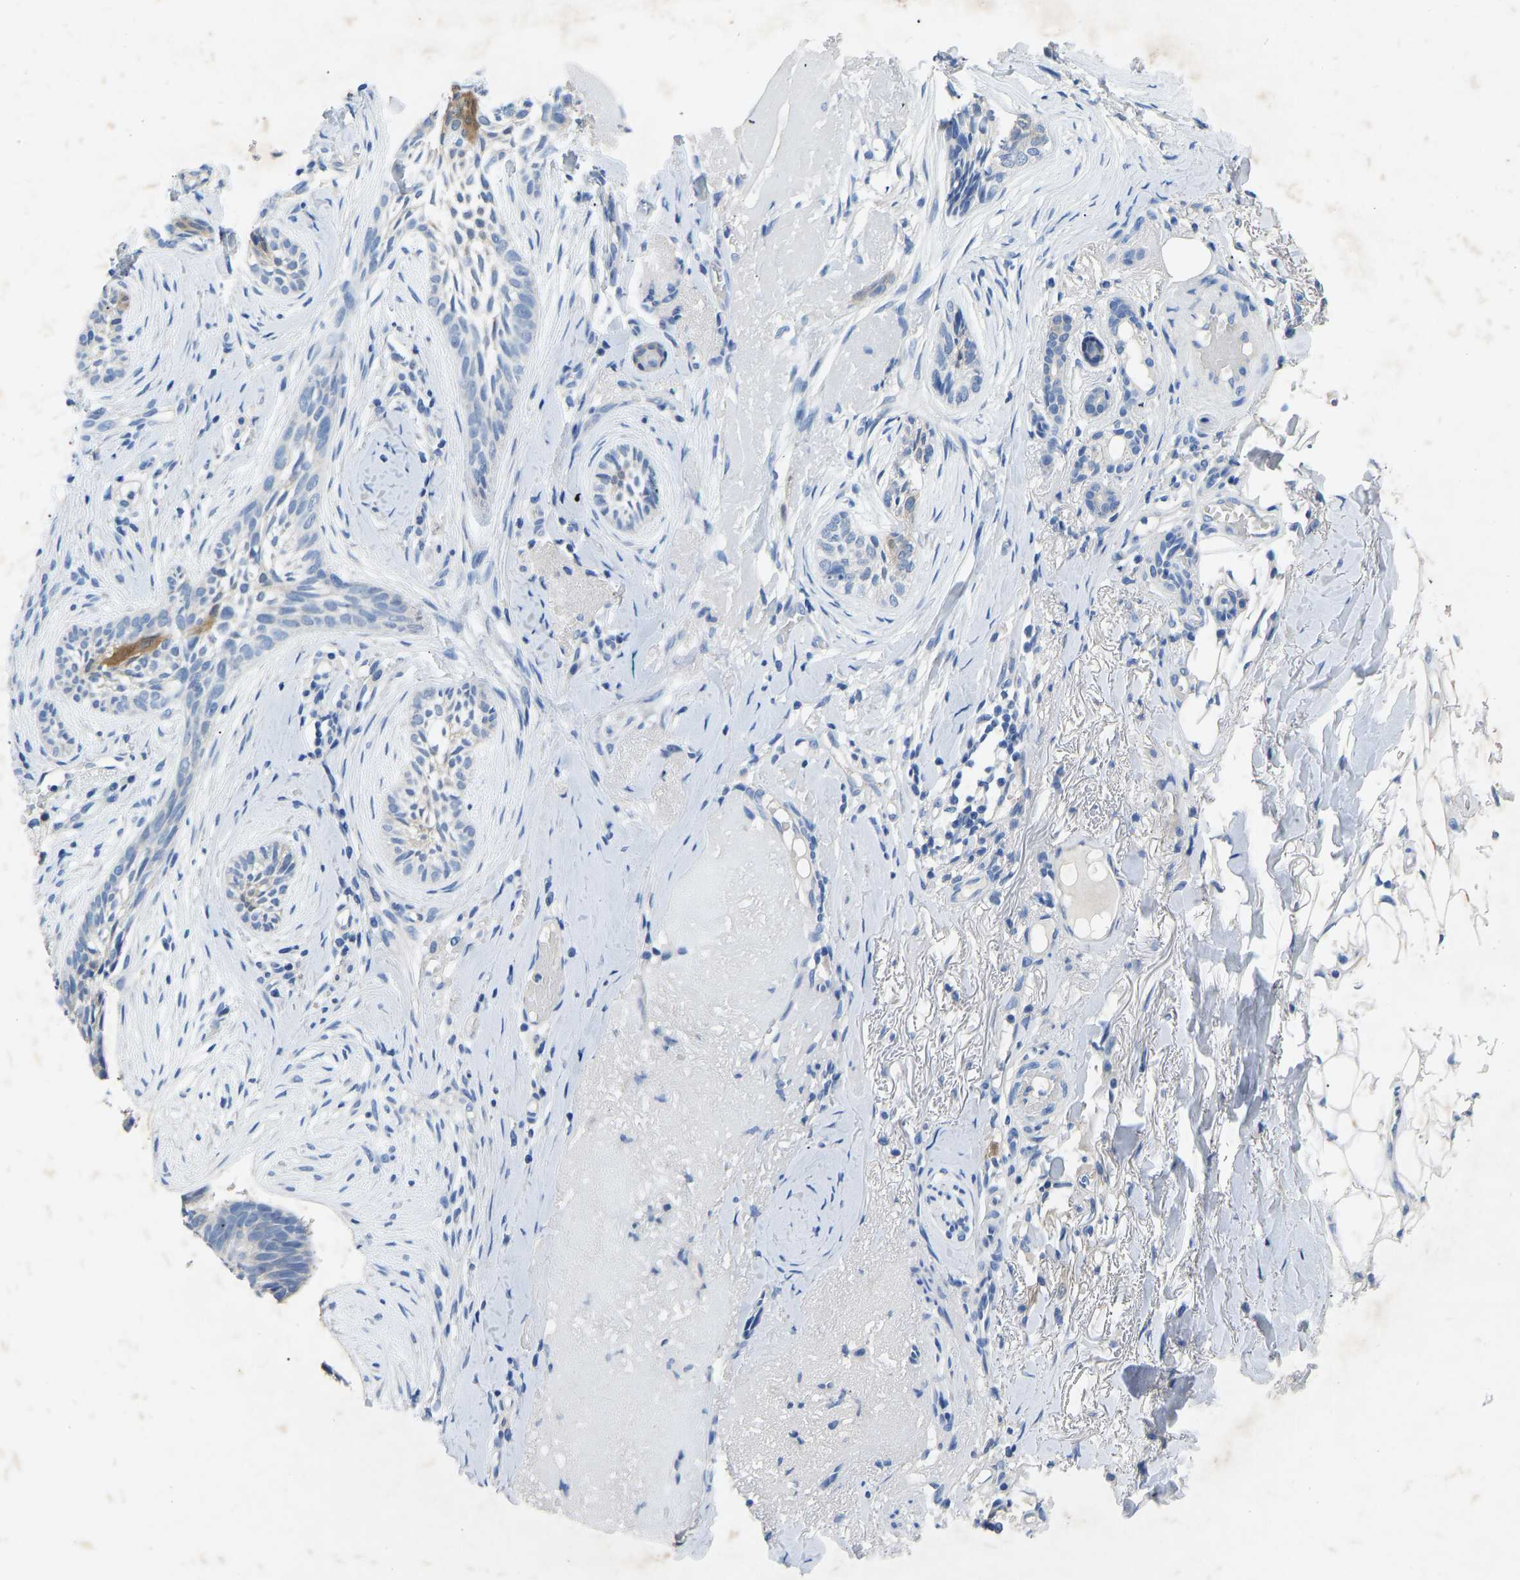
{"staining": {"intensity": "moderate", "quantity": "<25%", "location": "cytoplasmic/membranous"}, "tissue": "skin cancer", "cell_type": "Tumor cells", "image_type": "cancer", "snomed": [{"axis": "morphology", "description": "Basal cell carcinoma"}, {"axis": "topography", "description": "Skin"}], "caption": "IHC of skin basal cell carcinoma exhibits low levels of moderate cytoplasmic/membranous positivity in about <25% of tumor cells. (DAB = brown stain, brightfield microscopy at high magnification).", "gene": "RBP1", "patient": {"sex": "female", "age": 88}}